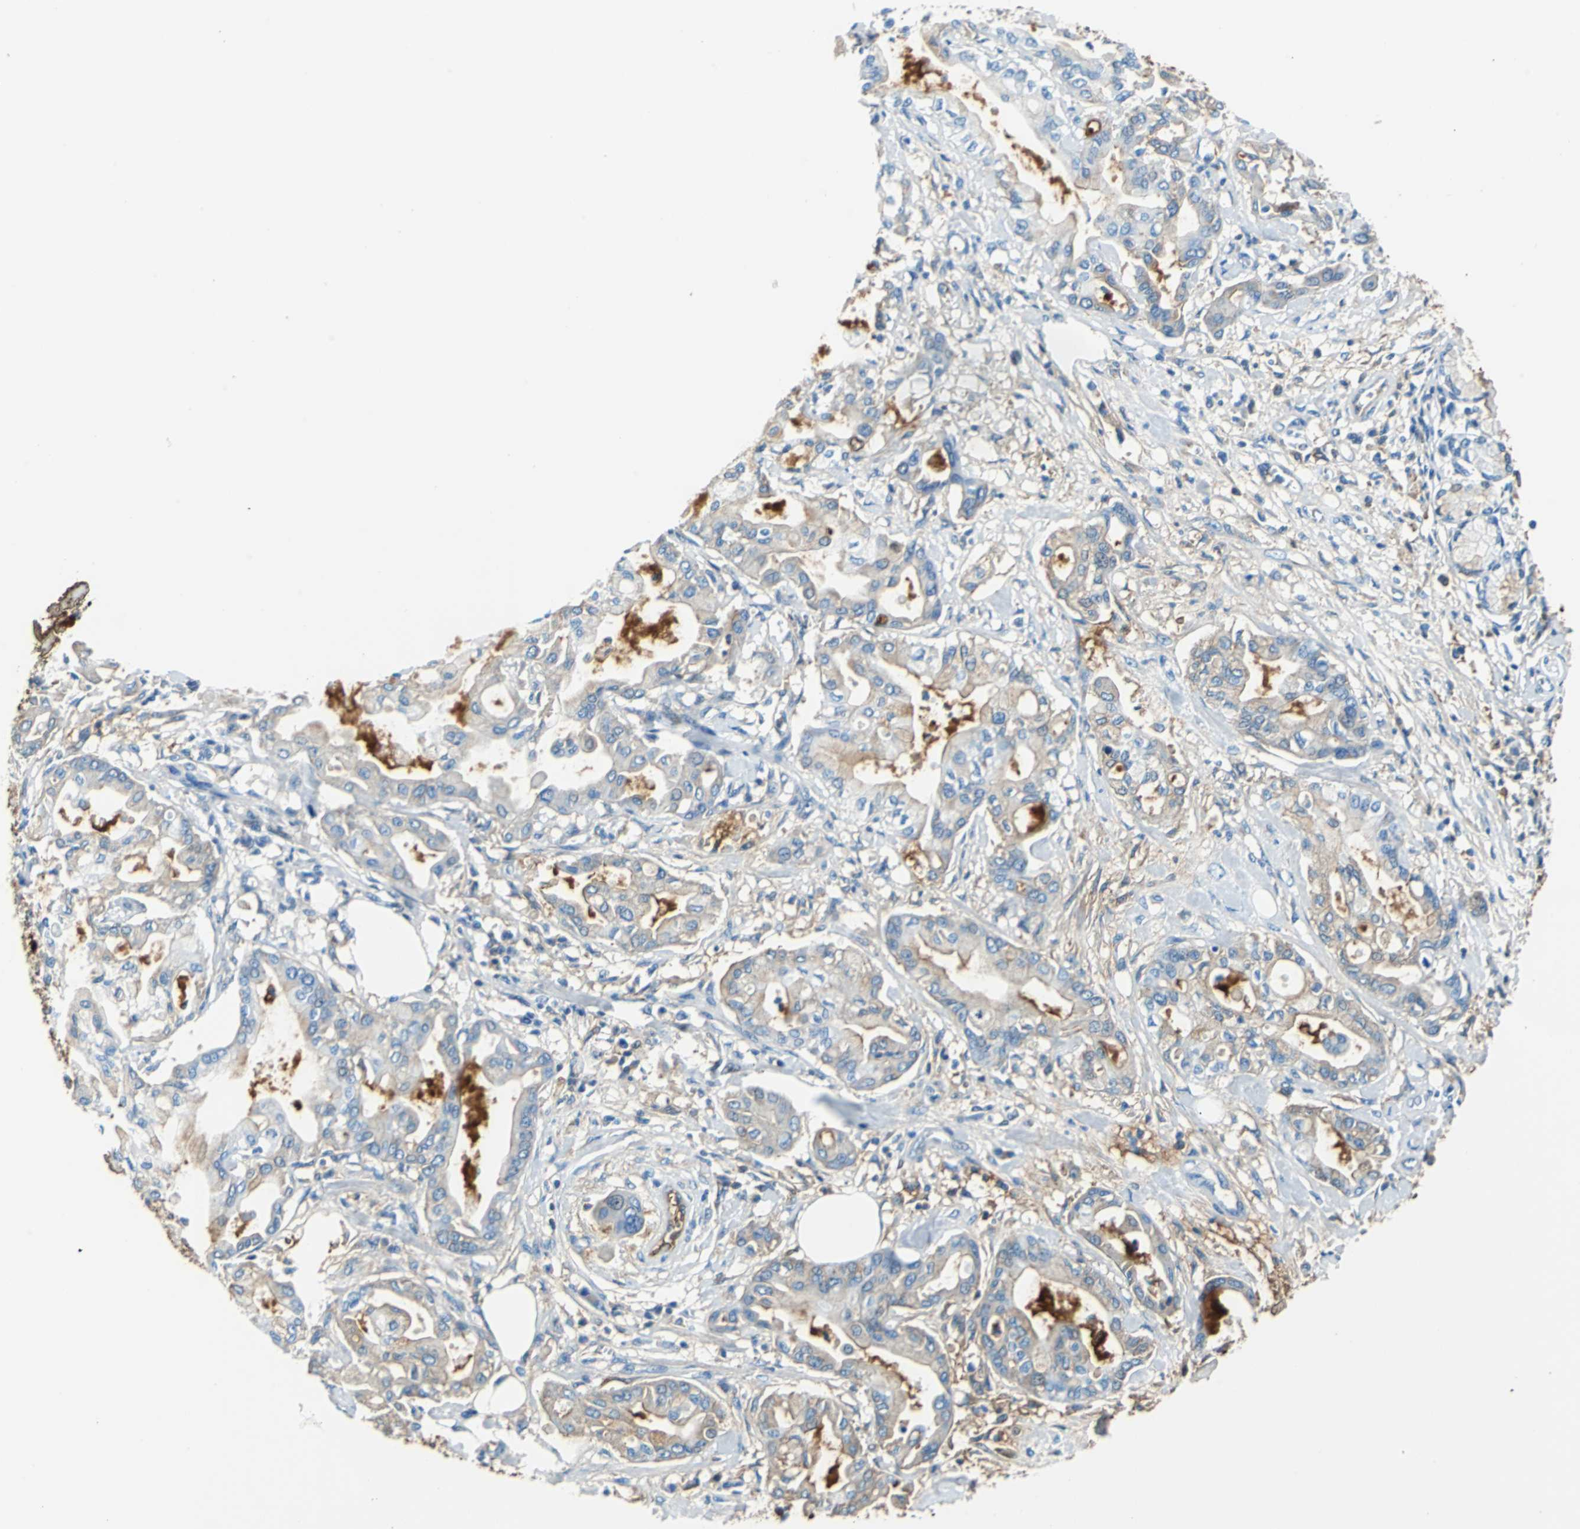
{"staining": {"intensity": "weak", "quantity": "25%-75%", "location": "cytoplasmic/membranous"}, "tissue": "pancreatic cancer", "cell_type": "Tumor cells", "image_type": "cancer", "snomed": [{"axis": "morphology", "description": "Adenocarcinoma, NOS"}, {"axis": "morphology", "description": "Adenocarcinoma, metastatic, NOS"}, {"axis": "topography", "description": "Lymph node"}, {"axis": "topography", "description": "Pancreas"}, {"axis": "topography", "description": "Duodenum"}], "caption": "Tumor cells show low levels of weak cytoplasmic/membranous expression in approximately 25%-75% of cells in pancreatic cancer (metastatic adenocarcinoma).", "gene": "ALB", "patient": {"sex": "female", "age": 64}}